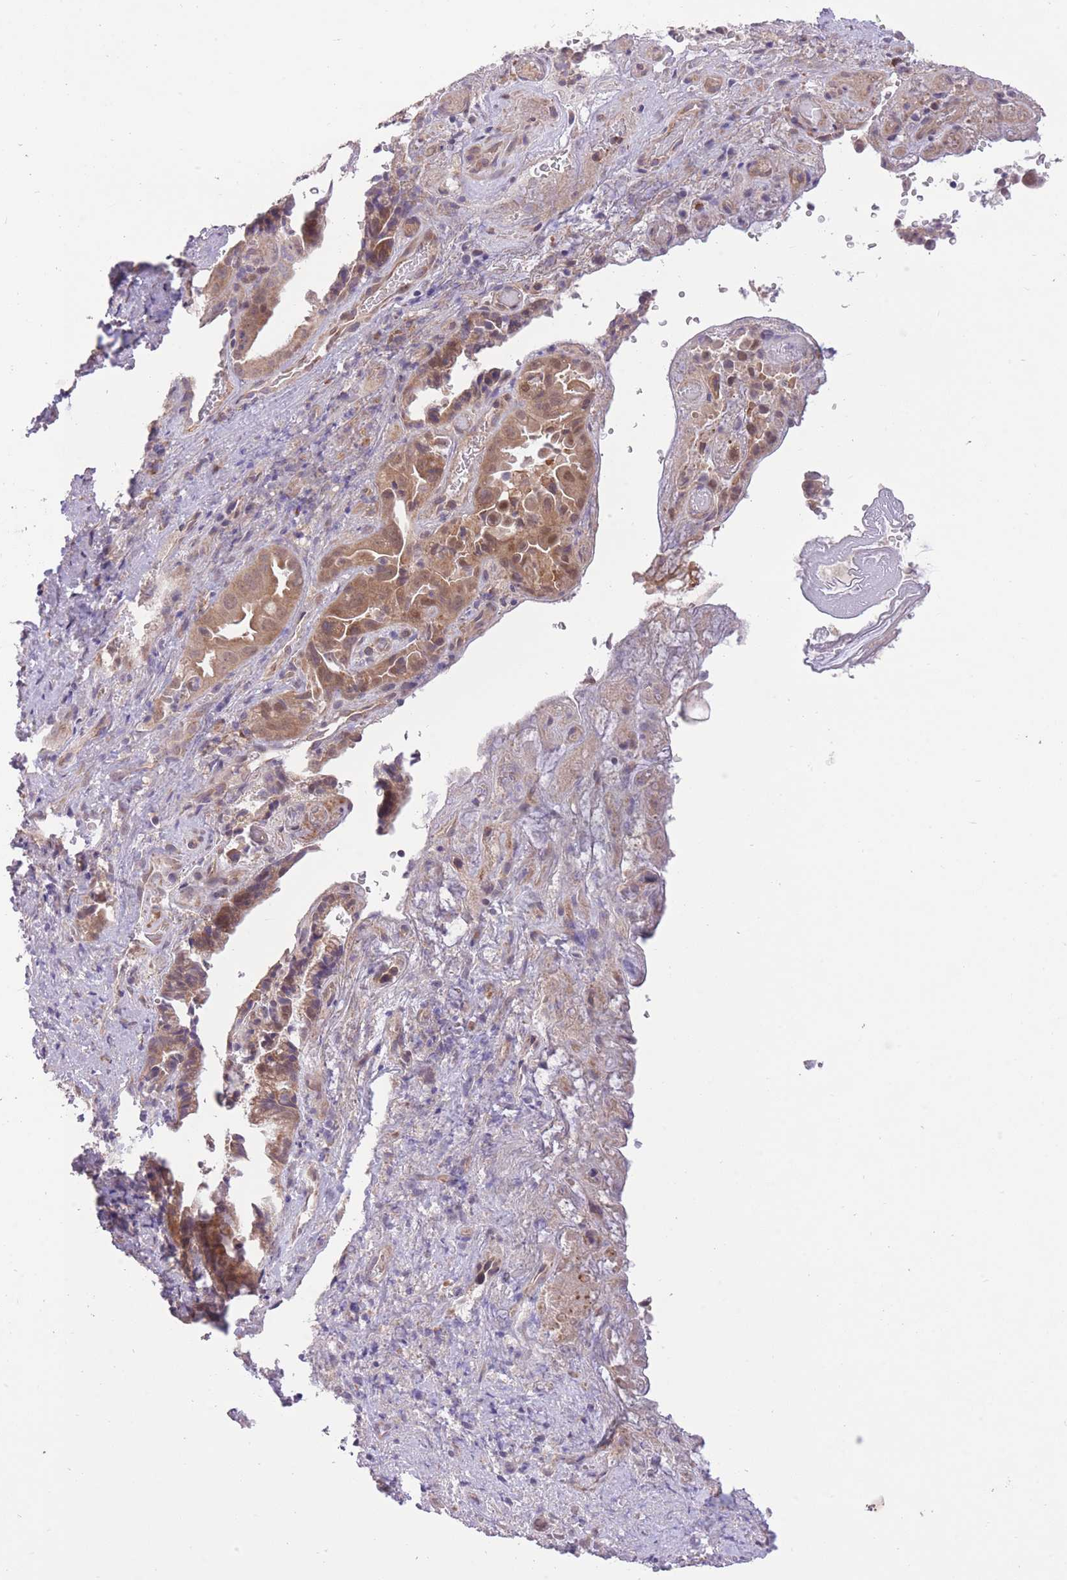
{"staining": {"intensity": "moderate", "quantity": ">75%", "location": "cytoplasmic/membranous"}, "tissue": "liver cancer", "cell_type": "Tumor cells", "image_type": "cancer", "snomed": [{"axis": "morphology", "description": "Cholangiocarcinoma"}, {"axis": "topography", "description": "Liver"}], "caption": "Immunohistochemical staining of liver cancer (cholangiocarcinoma) demonstrates medium levels of moderate cytoplasmic/membranous positivity in approximately >75% of tumor cells.", "gene": "ELOA2", "patient": {"sex": "female", "age": 68}}